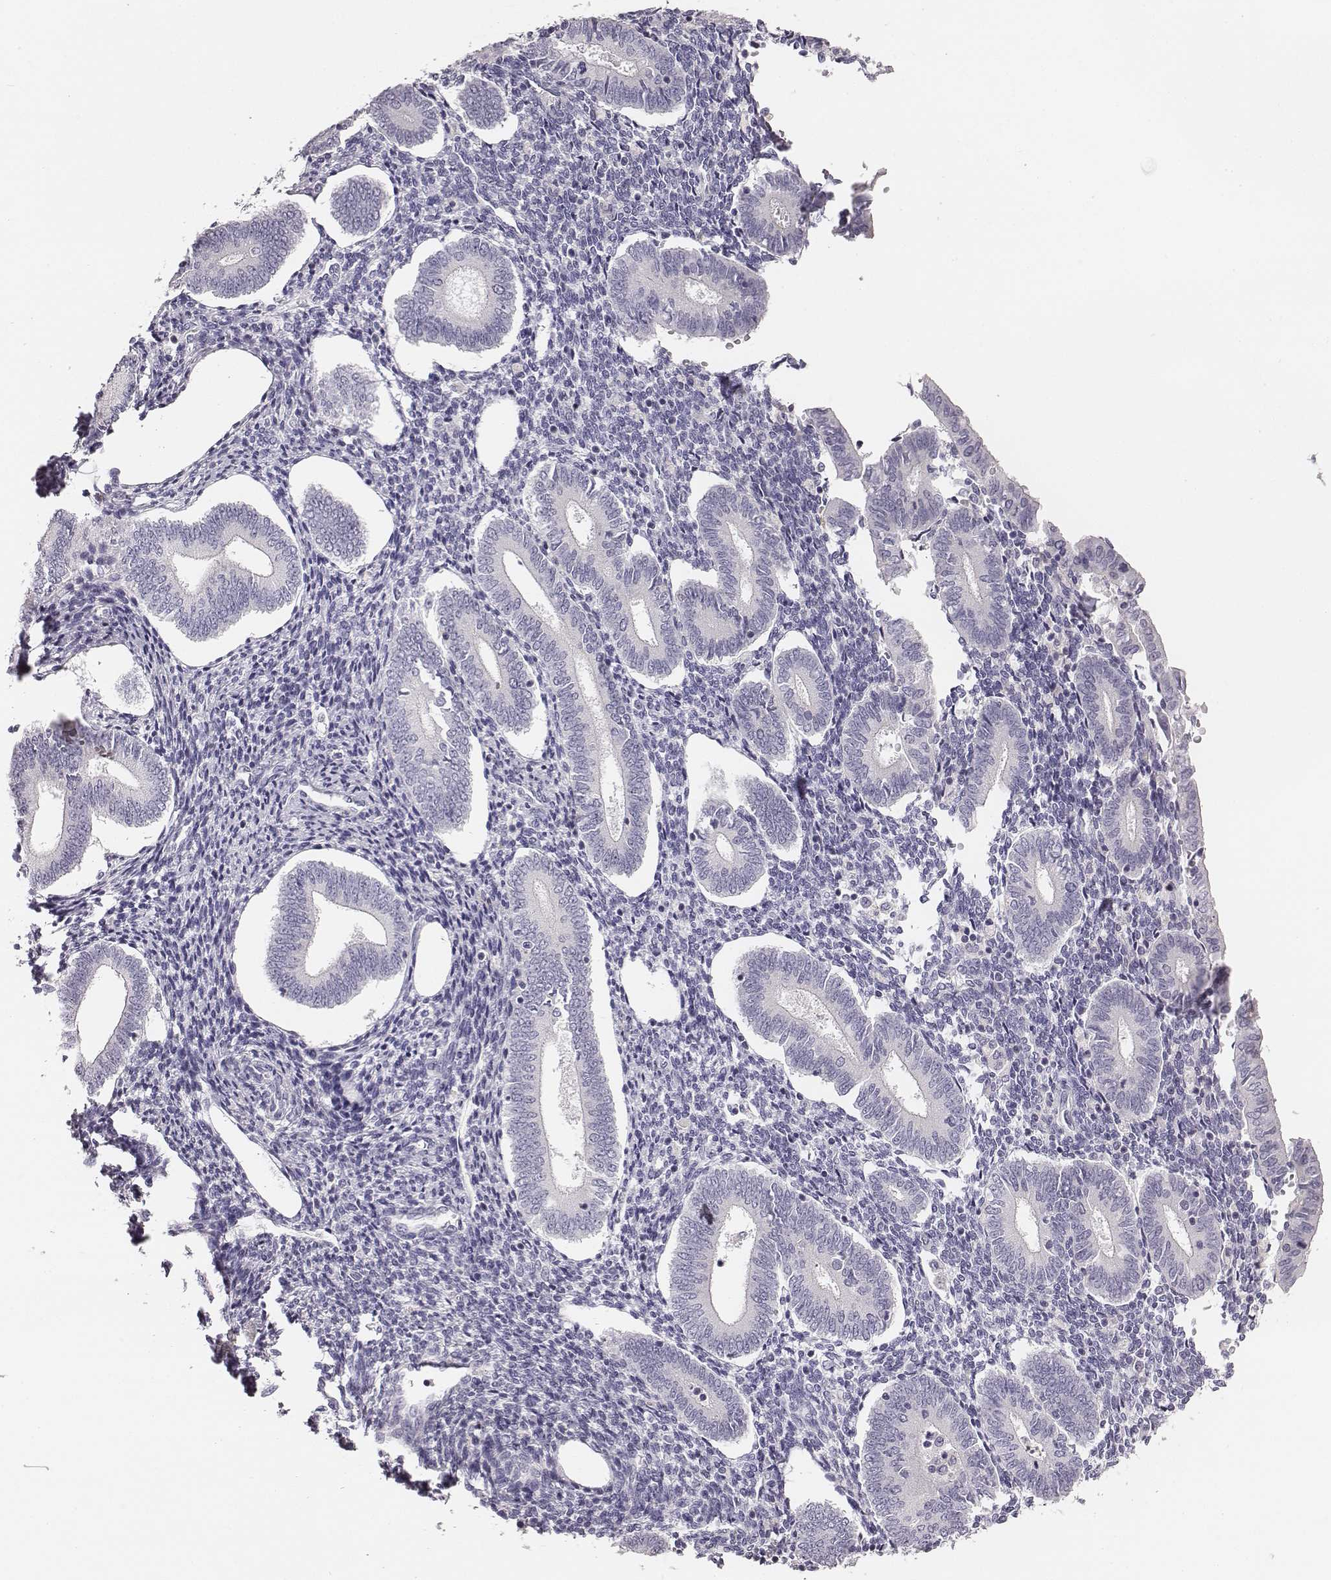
{"staining": {"intensity": "negative", "quantity": "none", "location": "none"}, "tissue": "endometrium", "cell_type": "Cells in endometrial stroma", "image_type": "normal", "snomed": [{"axis": "morphology", "description": "Normal tissue, NOS"}, {"axis": "topography", "description": "Endometrium"}], "caption": "This is an immunohistochemistry (IHC) photomicrograph of normal human endometrium. There is no staining in cells in endometrial stroma.", "gene": "ADAM7", "patient": {"sex": "female", "age": 40}}